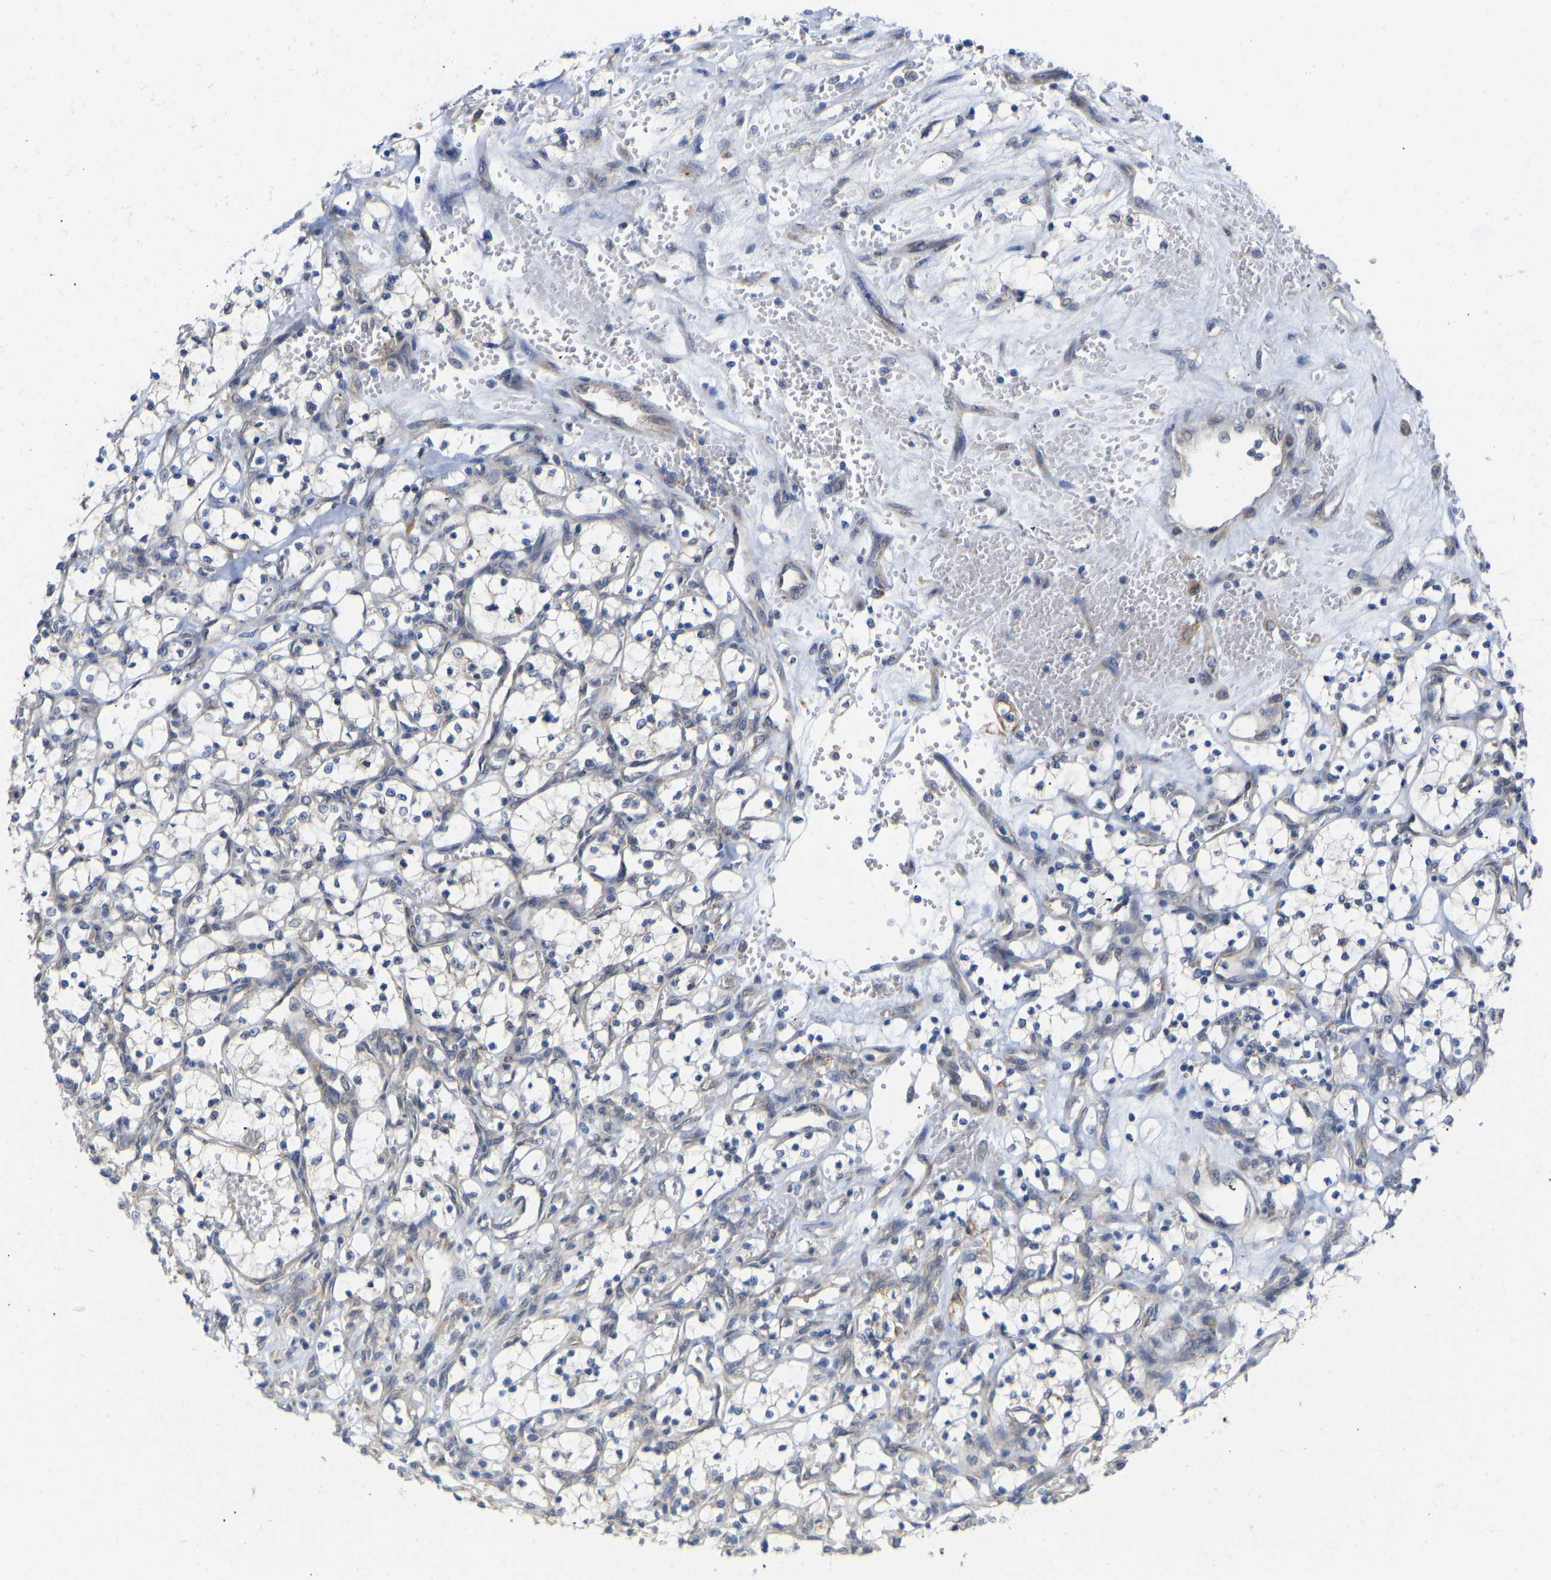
{"staining": {"intensity": "negative", "quantity": "none", "location": "none"}, "tissue": "renal cancer", "cell_type": "Tumor cells", "image_type": "cancer", "snomed": [{"axis": "morphology", "description": "Adenocarcinoma, NOS"}, {"axis": "topography", "description": "Kidney"}], "caption": "Immunohistochemistry (IHC) image of human renal cancer stained for a protein (brown), which shows no expression in tumor cells.", "gene": "BEND3", "patient": {"sex": "female", "age": 69}}